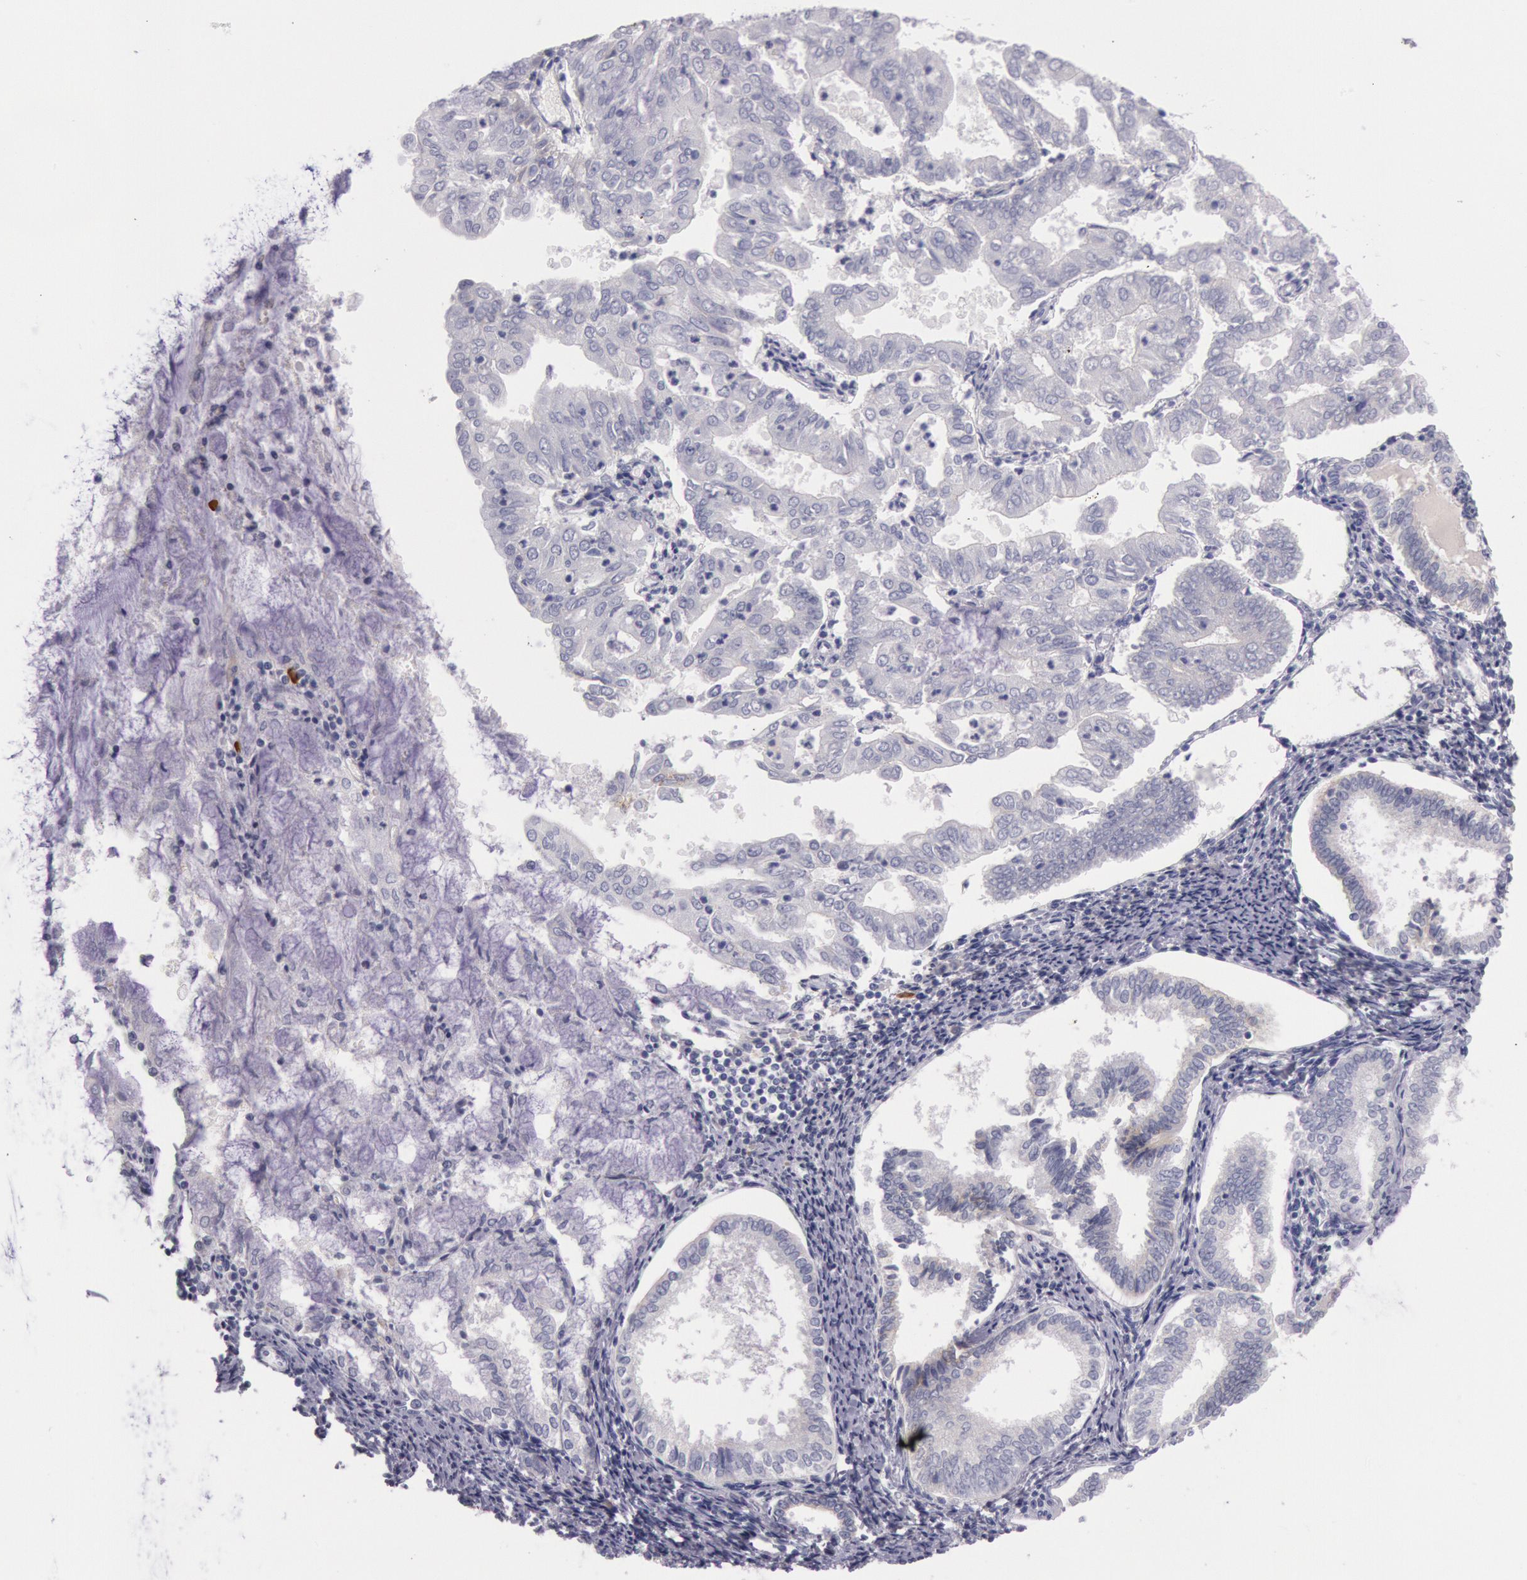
{"staining": {"intensity": "negative", "quantity": "none", "location": "none"}, "tissue": "endometrial cancer", "cell_type": "Tumor cells", "image_type": "cancer", "snomed": [{"axis": "morphology", "description": "Adenocarcinoma, NOS"}, {"axis": "topography", "description": "Endometrium"}], "caption": "A photomicrograph of endometrial adenocarcinoma stained for a protein reveals no brown staining in tumor cells.", "gene": "EGFR", "patient": {"sex": "female", "age": 79}}